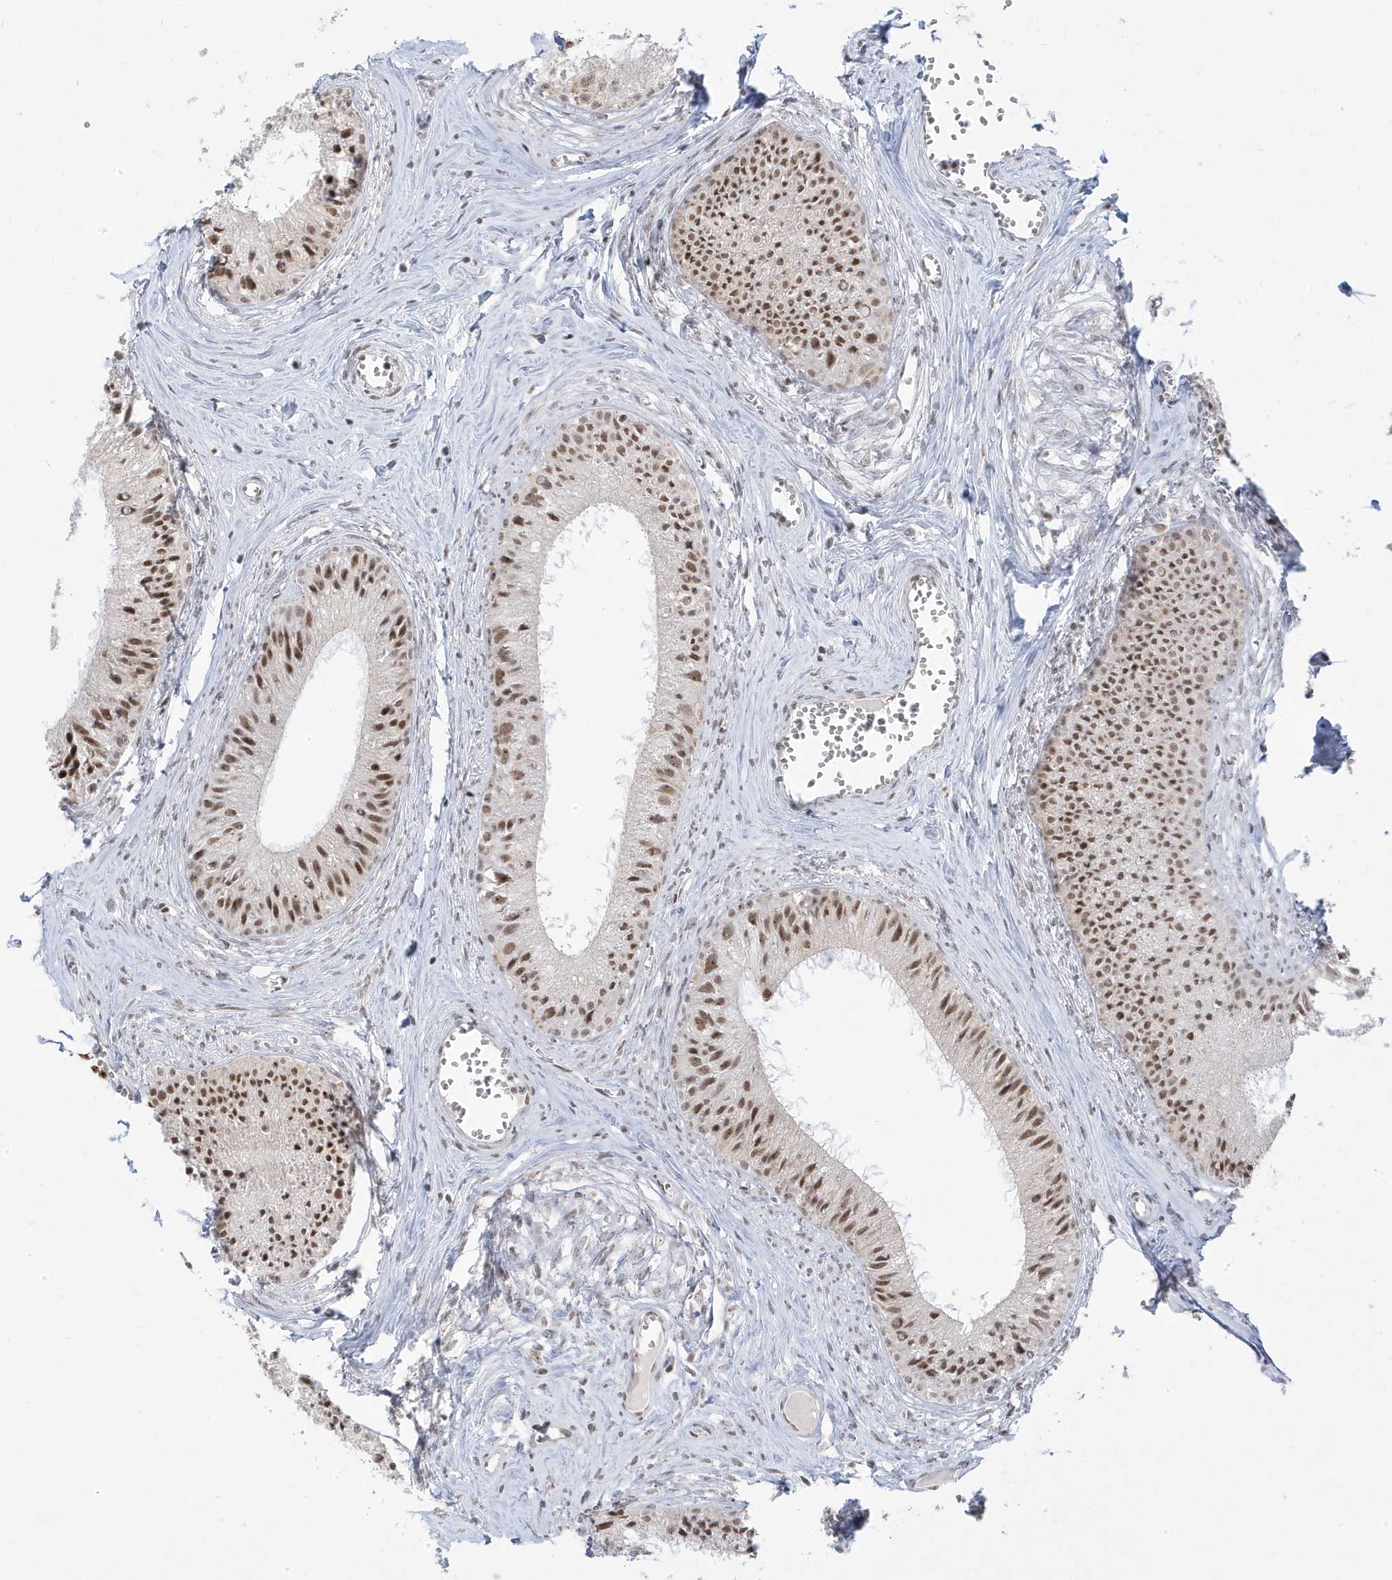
{"staining": {"intensity": "moderate", "quantity": ">75%", "location": "nuclear"}, "tissue": "epididymis", "cell_type": "Glandular cells", "image_type": "normal", "snomed": [{"axis": "morphology", "description": "Normal tissue, NOS"}, {"axis": "topography", "description": "Epididymis"}], "caption": "Glandular cells display medium levels of moderate nuclear expression in about >75% of cells in benign human epididymis.", "gene": "MTREX", "patient": {"sex": "male", "age": 36}}